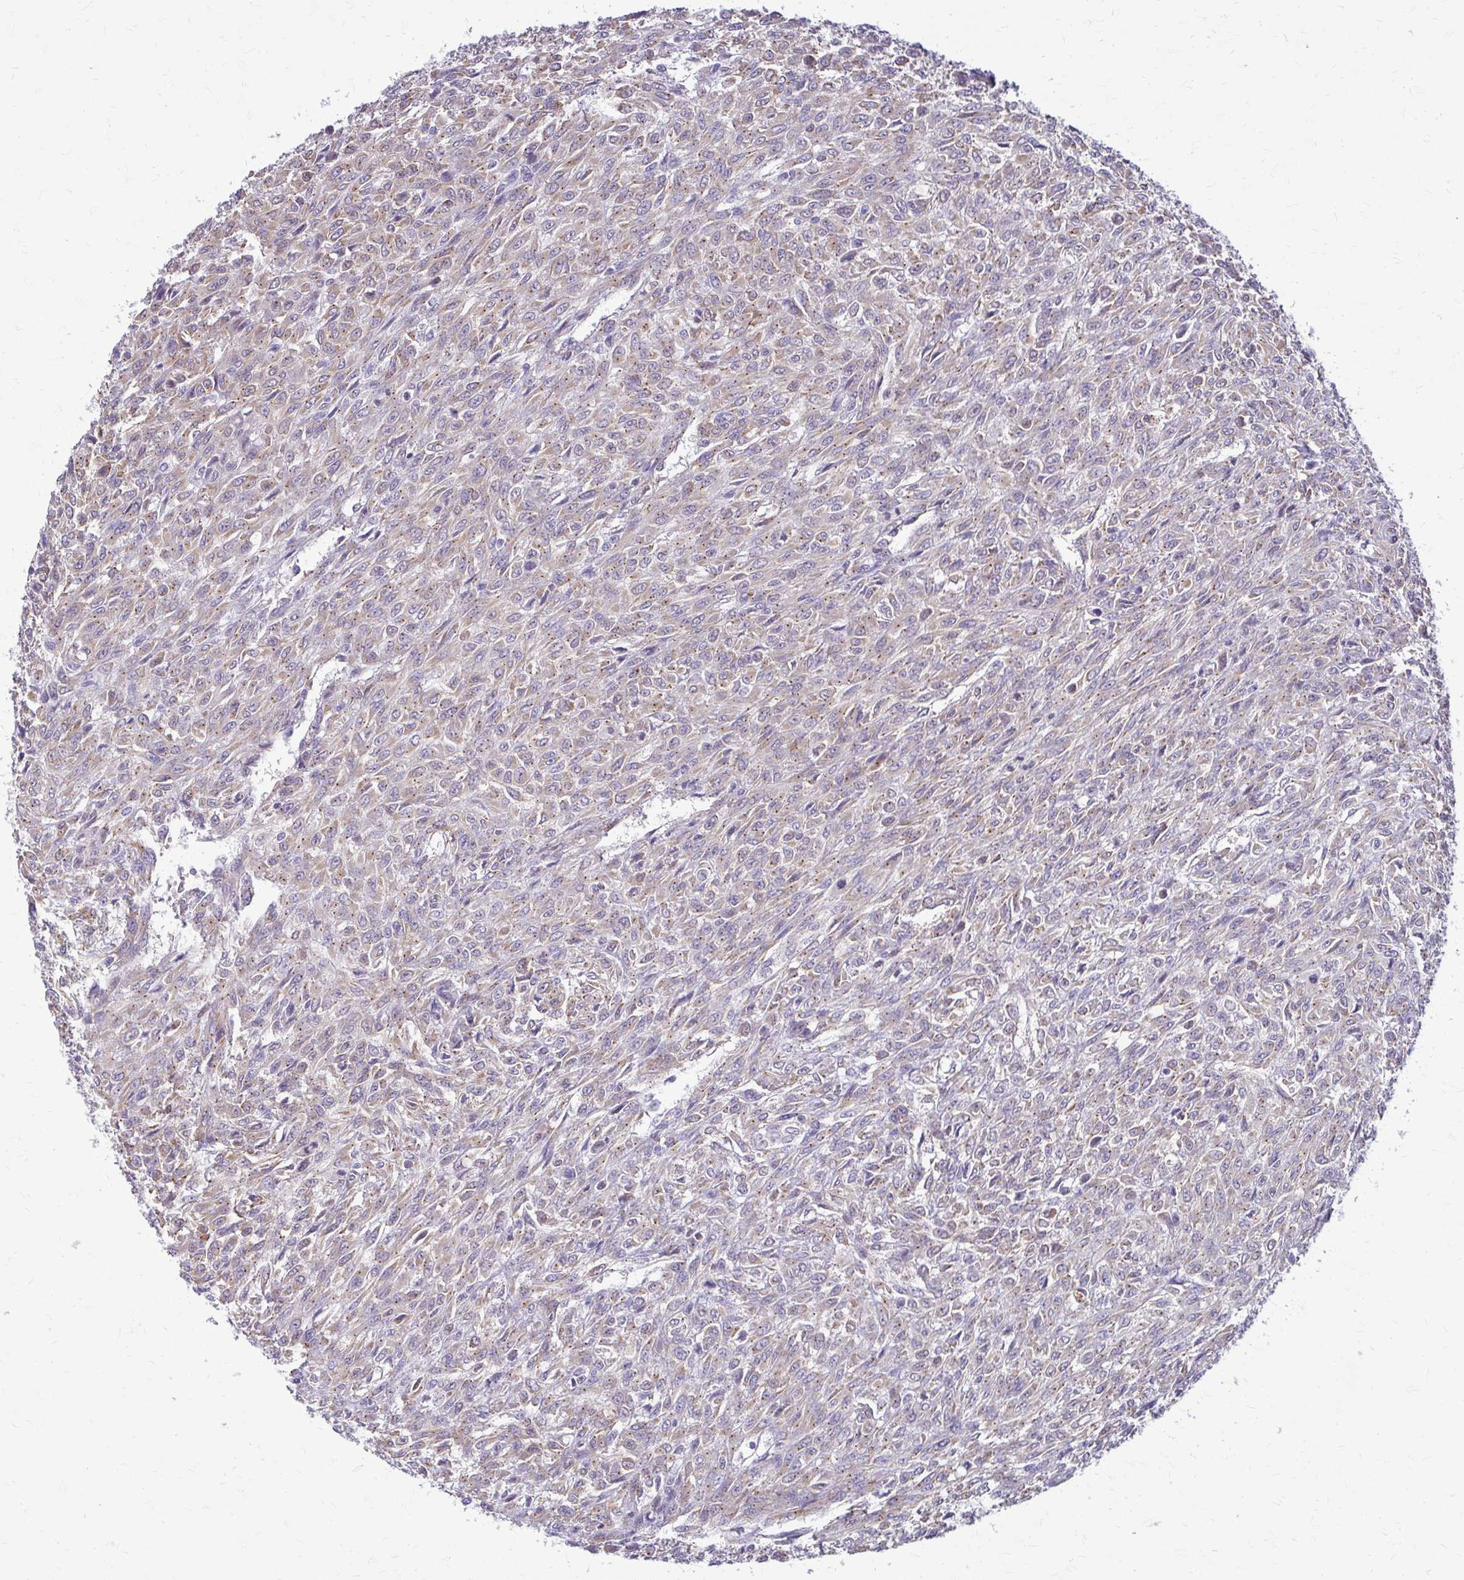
{"staining": {"intensity": "weak", "quantity": ">75%", "location": "cytoplasmic/membranous"}, "tissue": "renal cancer", "cell_type": "Tumor cells", "image_type": "cancer", "snomed": [{"axis": "morphology", "description": "Adenocarcinoma, NOS"}, {"axis": "topography", "description": "Kidney"}], "caption": "DAB immunohistochemical staining of renal cancer (adenocarcinoma) displays weak cytoplasmic/membranous protein positivity in approximately >75% of tumor cells.", "gene": "DEPP1", "patient": {"sex": "male", "age": 58}}